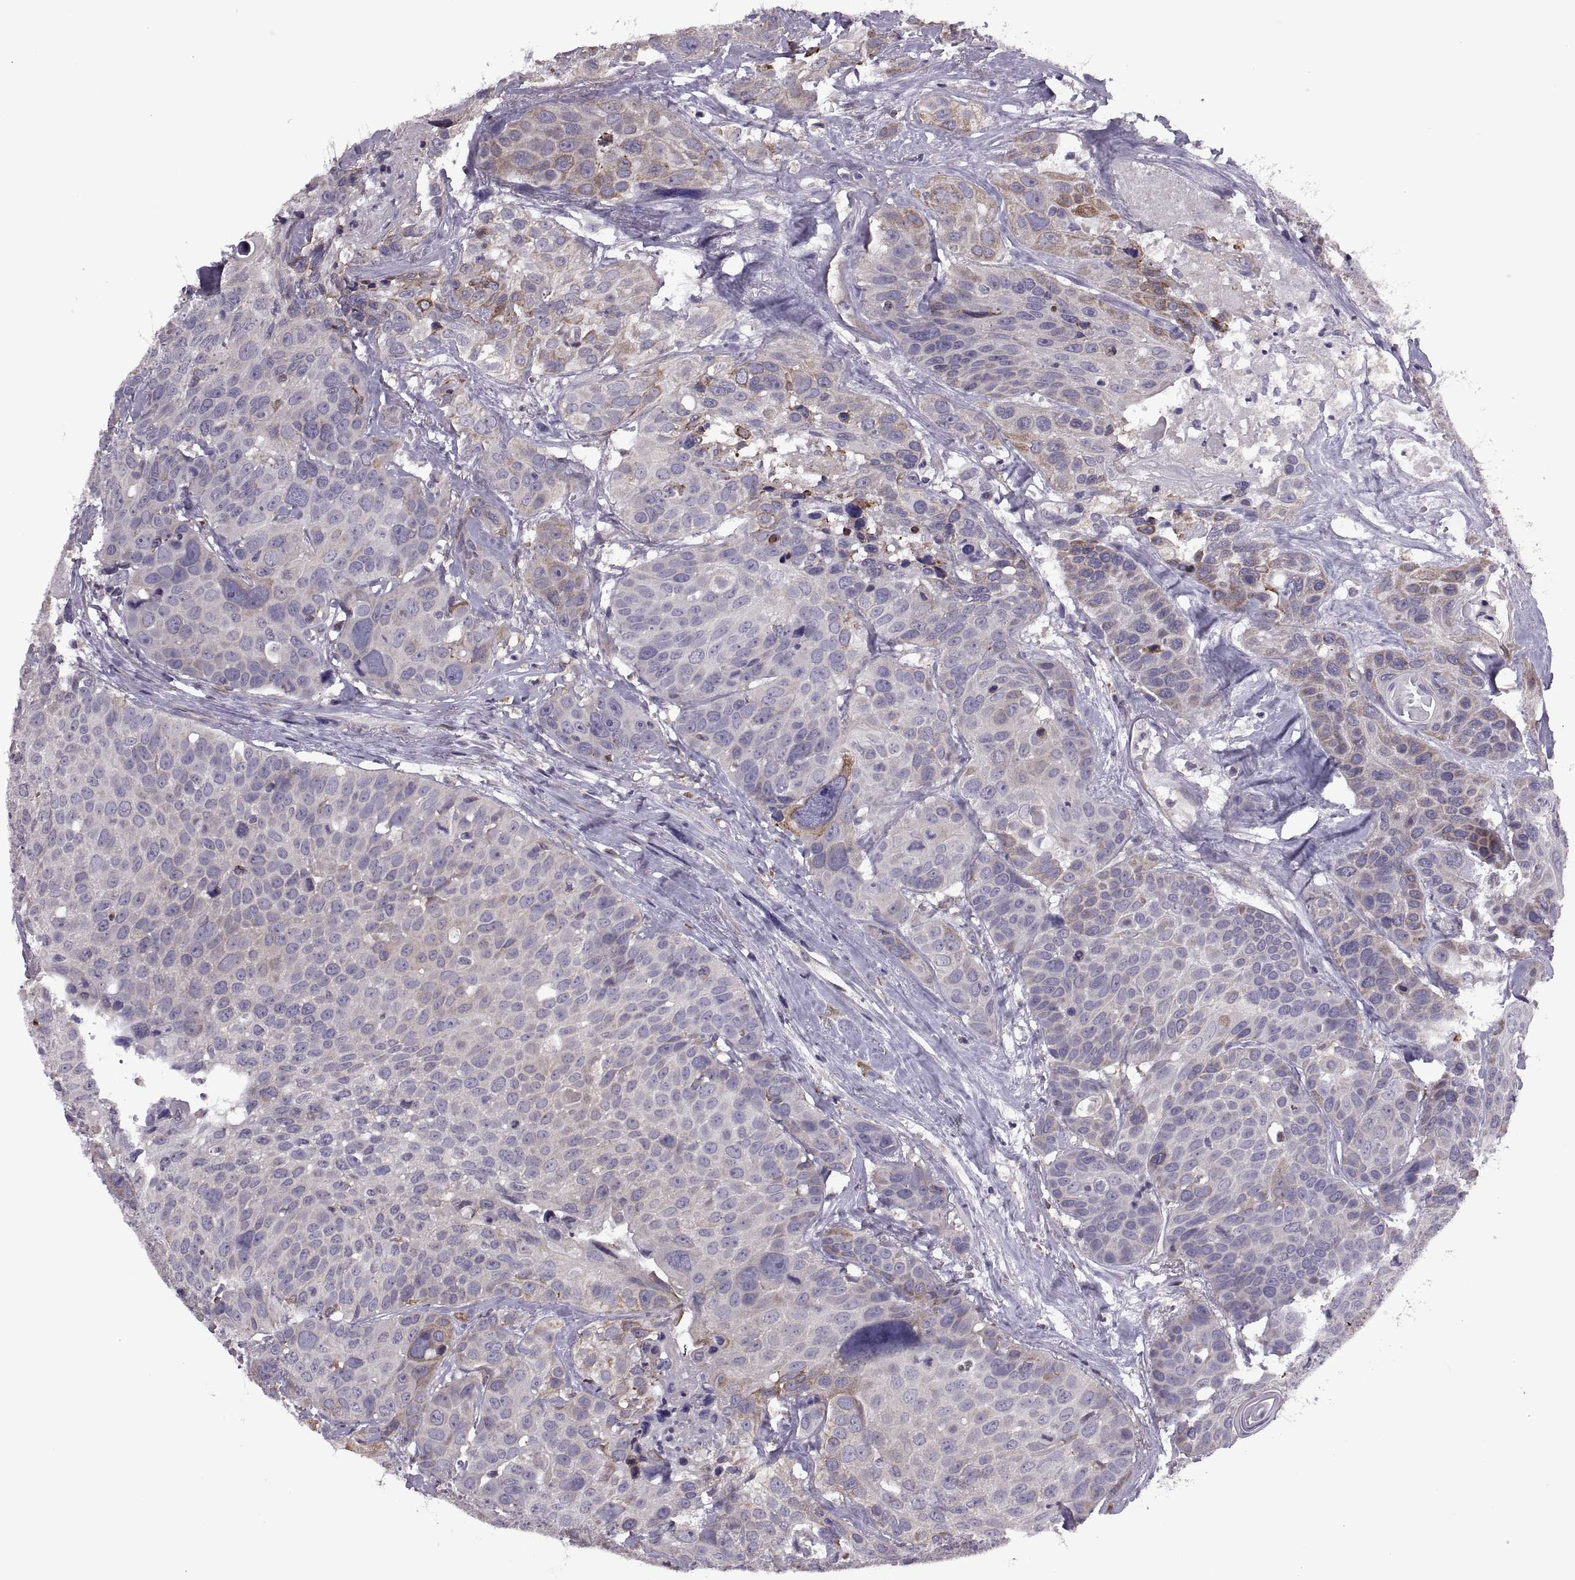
{"staining": {"intensity": "moderate", "quantity": "<25%", "location": "cytoplasmic/membranous"}, "tissue": "head and neck cancer", "cell_type": "Tumor cells", "image_type": "cancer", "snomed": [{"axis": "morphology", "description": "Squamous cell carcinoma, NOS"}, {"axis": "topography", "description": "Oral tissue"}, {"axis": "topography", "description": "Head-Neck"}], "caption": "About <25% of tumor cells in human squamous cell carcinoma (head and neck) reveal moderate cytoplasmic/membranous protein expression as visualized by brown immunohistochemical staining.", "gene": "LETM2", "patient": {"sex": "male", "age": 56}}